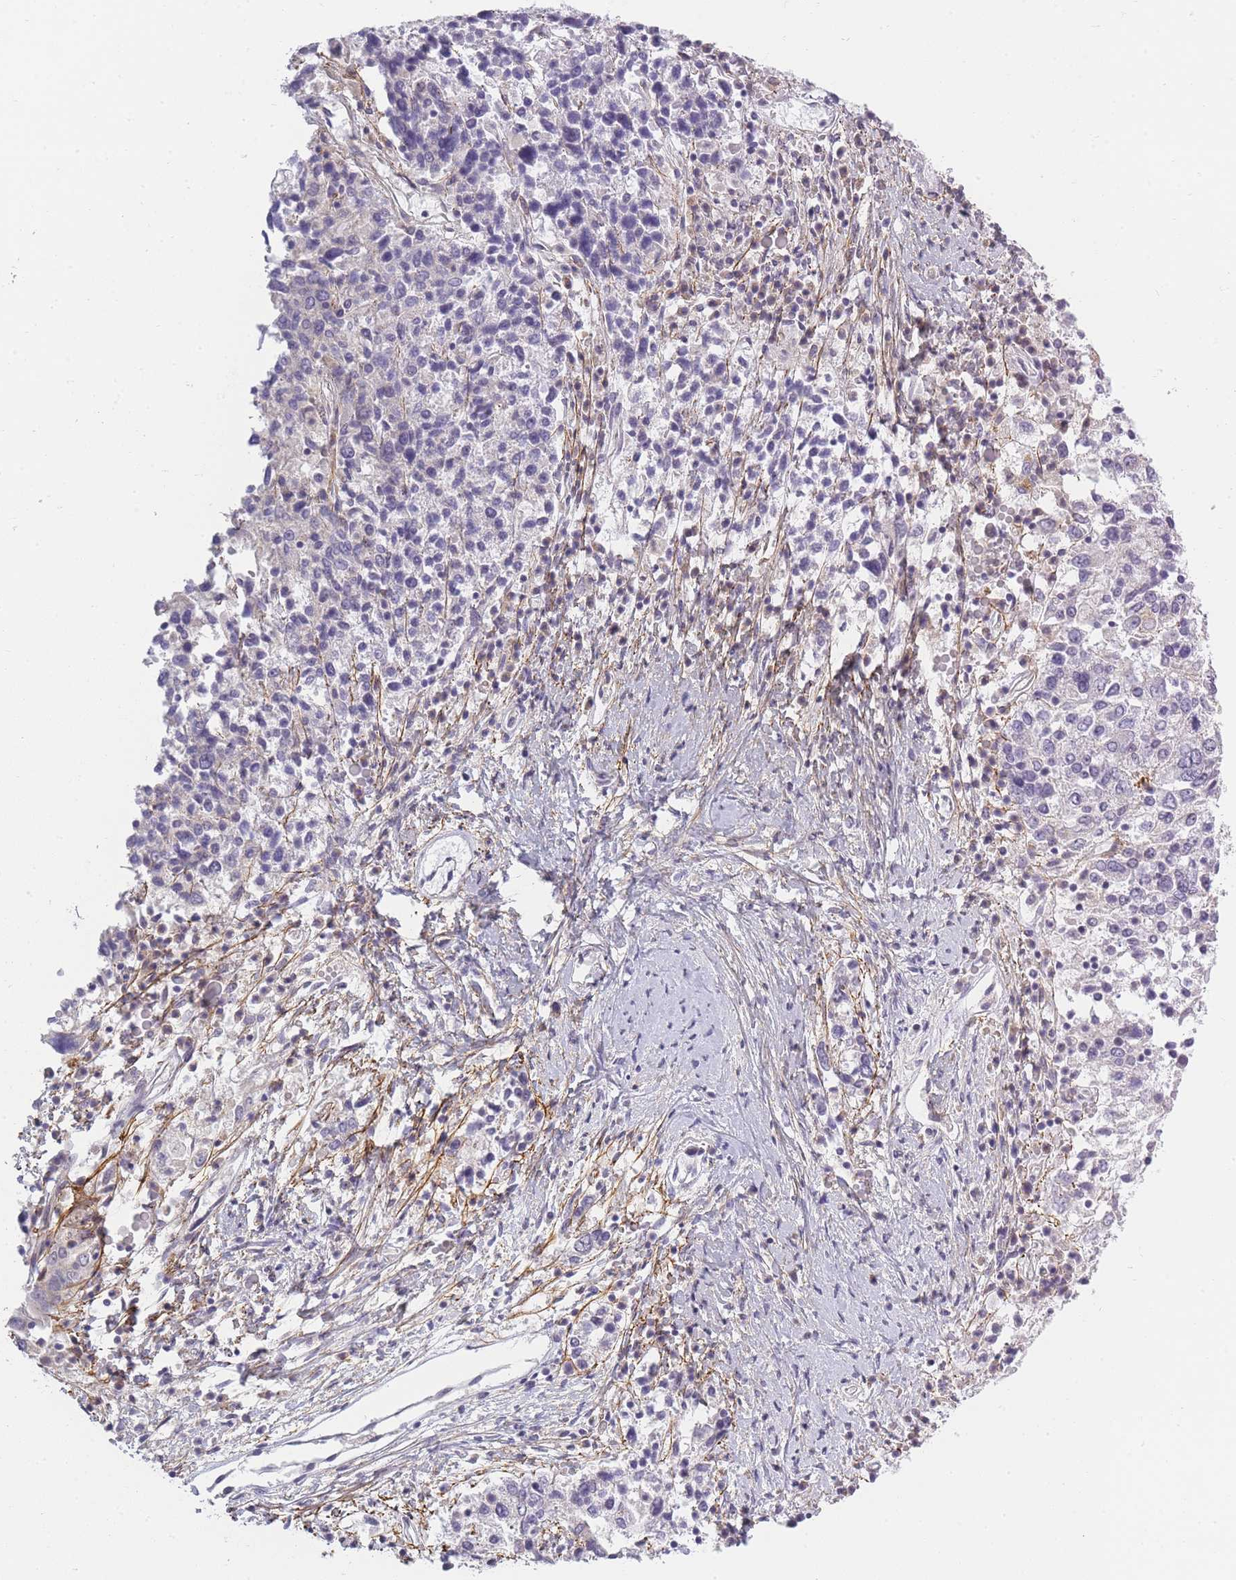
{"staining": {"intensity": "negative", "quantity": "none", "location": "none"}, "tissue": "ovarian cancer", "cell_type": "Tumor cells", "image_type": "cancer", "snomed": [{"axis": "morphology", "description": "Carcinoma, endometroid"}, {"axis": "topography", "description": "Ovary"}], "caption": "A micrograph of ovarian endometroid carcinoma stained for a protein reveals no brown staining in tumor cells.", "gene": "AP3M2", "patient": {"sex": "female", "age": 62}}